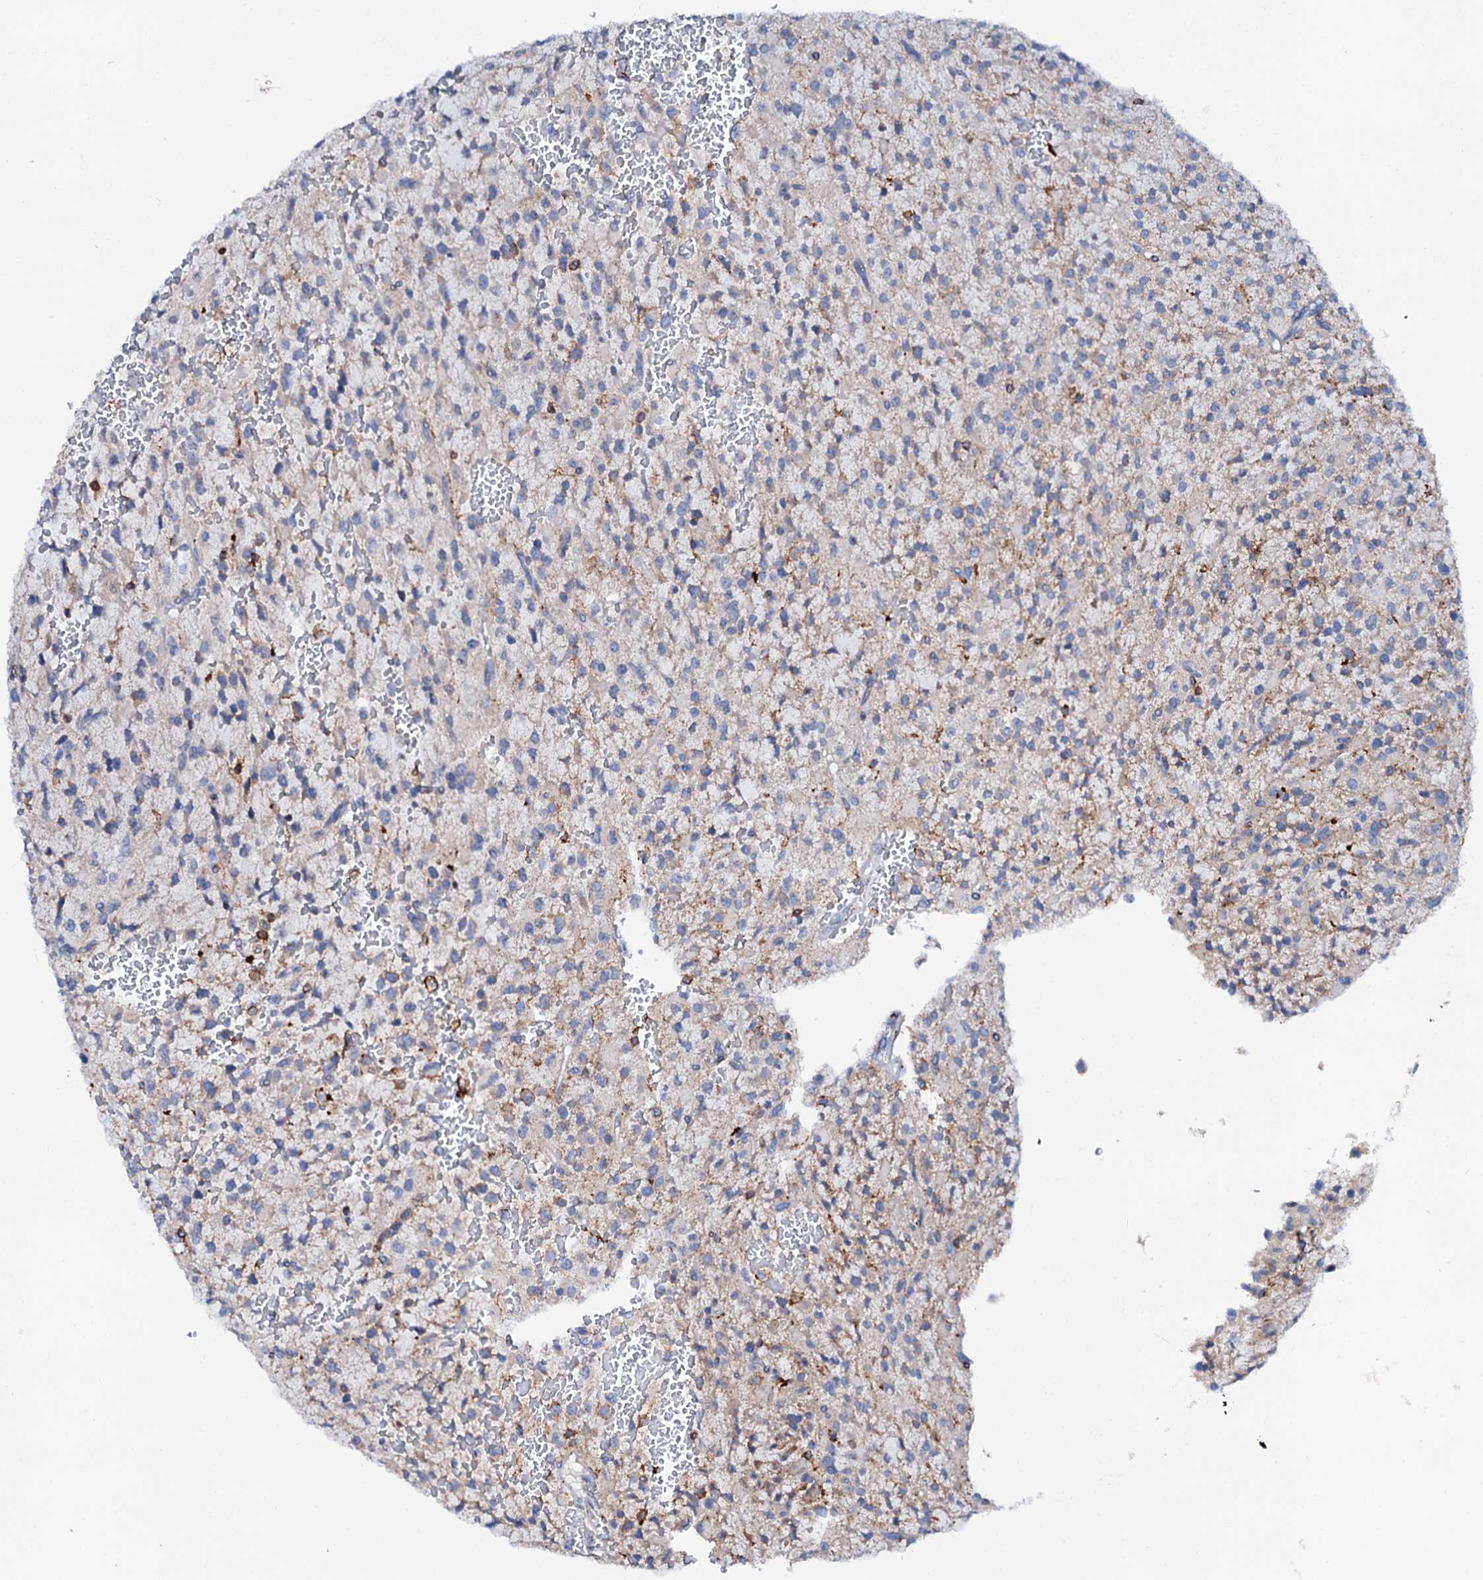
{"staining": {"intensity": "negative", "quantity": "none", "location": "none"}, "tissue": "glioma", "cell_type": "Tumor cells", "image_type": "cancer", "snomed": [{"axis": "morphology", "description": "Glioma, malignant, High grade"}, {"axis": "topography", "description": "Brain"}], "caption": "Immunohistochemistry of high-grade glioma (malignant) demonstrates no positivity in tumor cells.", "gene": "MED13L", "patient": {"sex": "male", "age": 34}}